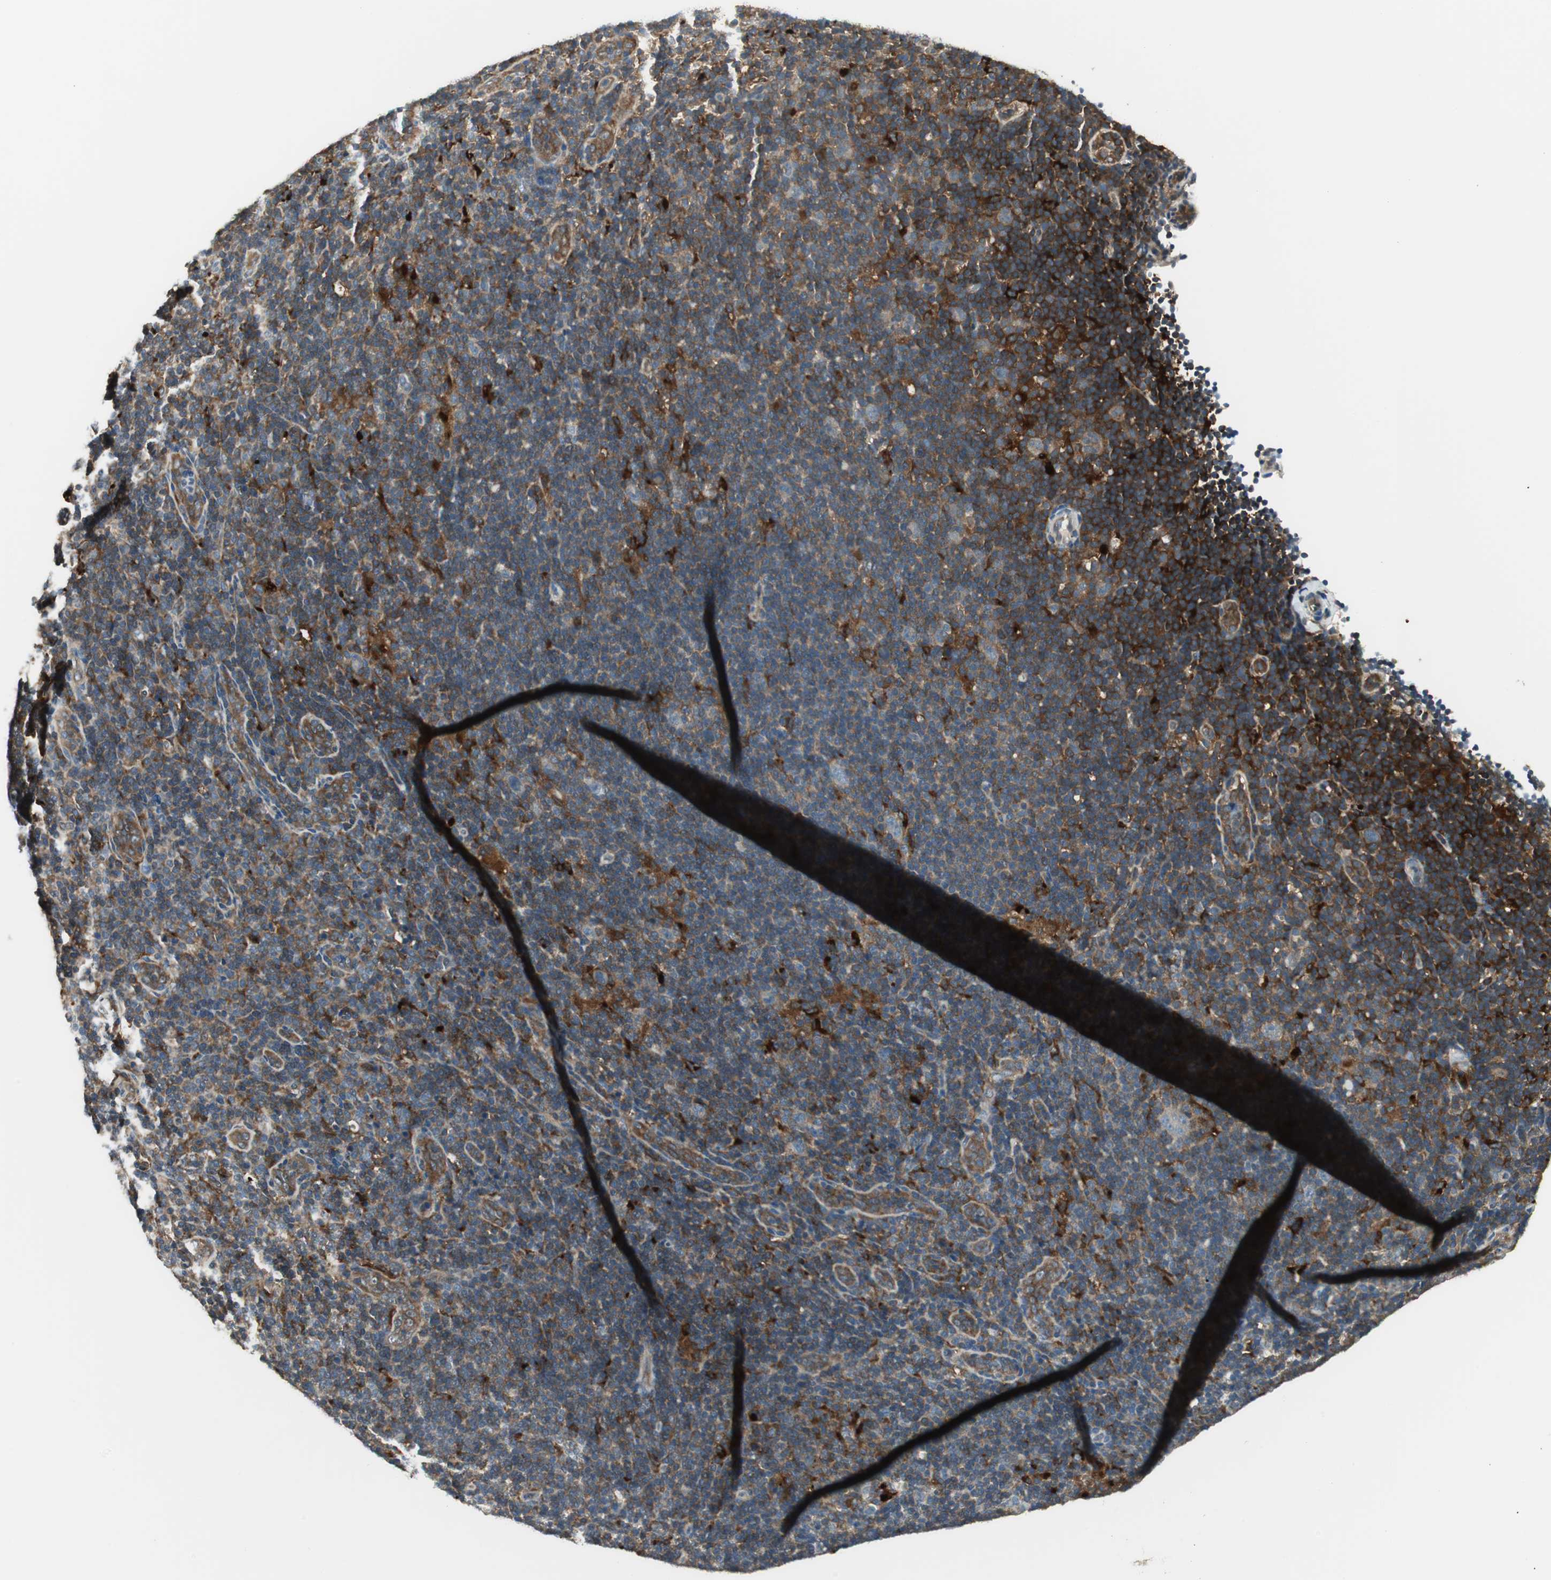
{"staining": {"intensity": "negative", "quantity": "none", "location": "none"}, "tissue": "lymphoma", "cell_type": "Tumor cells", "image_type": "cancer", "snomed": [{"axis": "morphology", "description": "Hodgkin's disease, NOS"}, {"axis": "topography", "description": "Lymph node"}], "caption": "Lymphoma stained for a protein using immunohistochemistry exhibits no staining tumor cells.", "gene": "NCK1", "patient": {"sex": "female", "age": 57}}